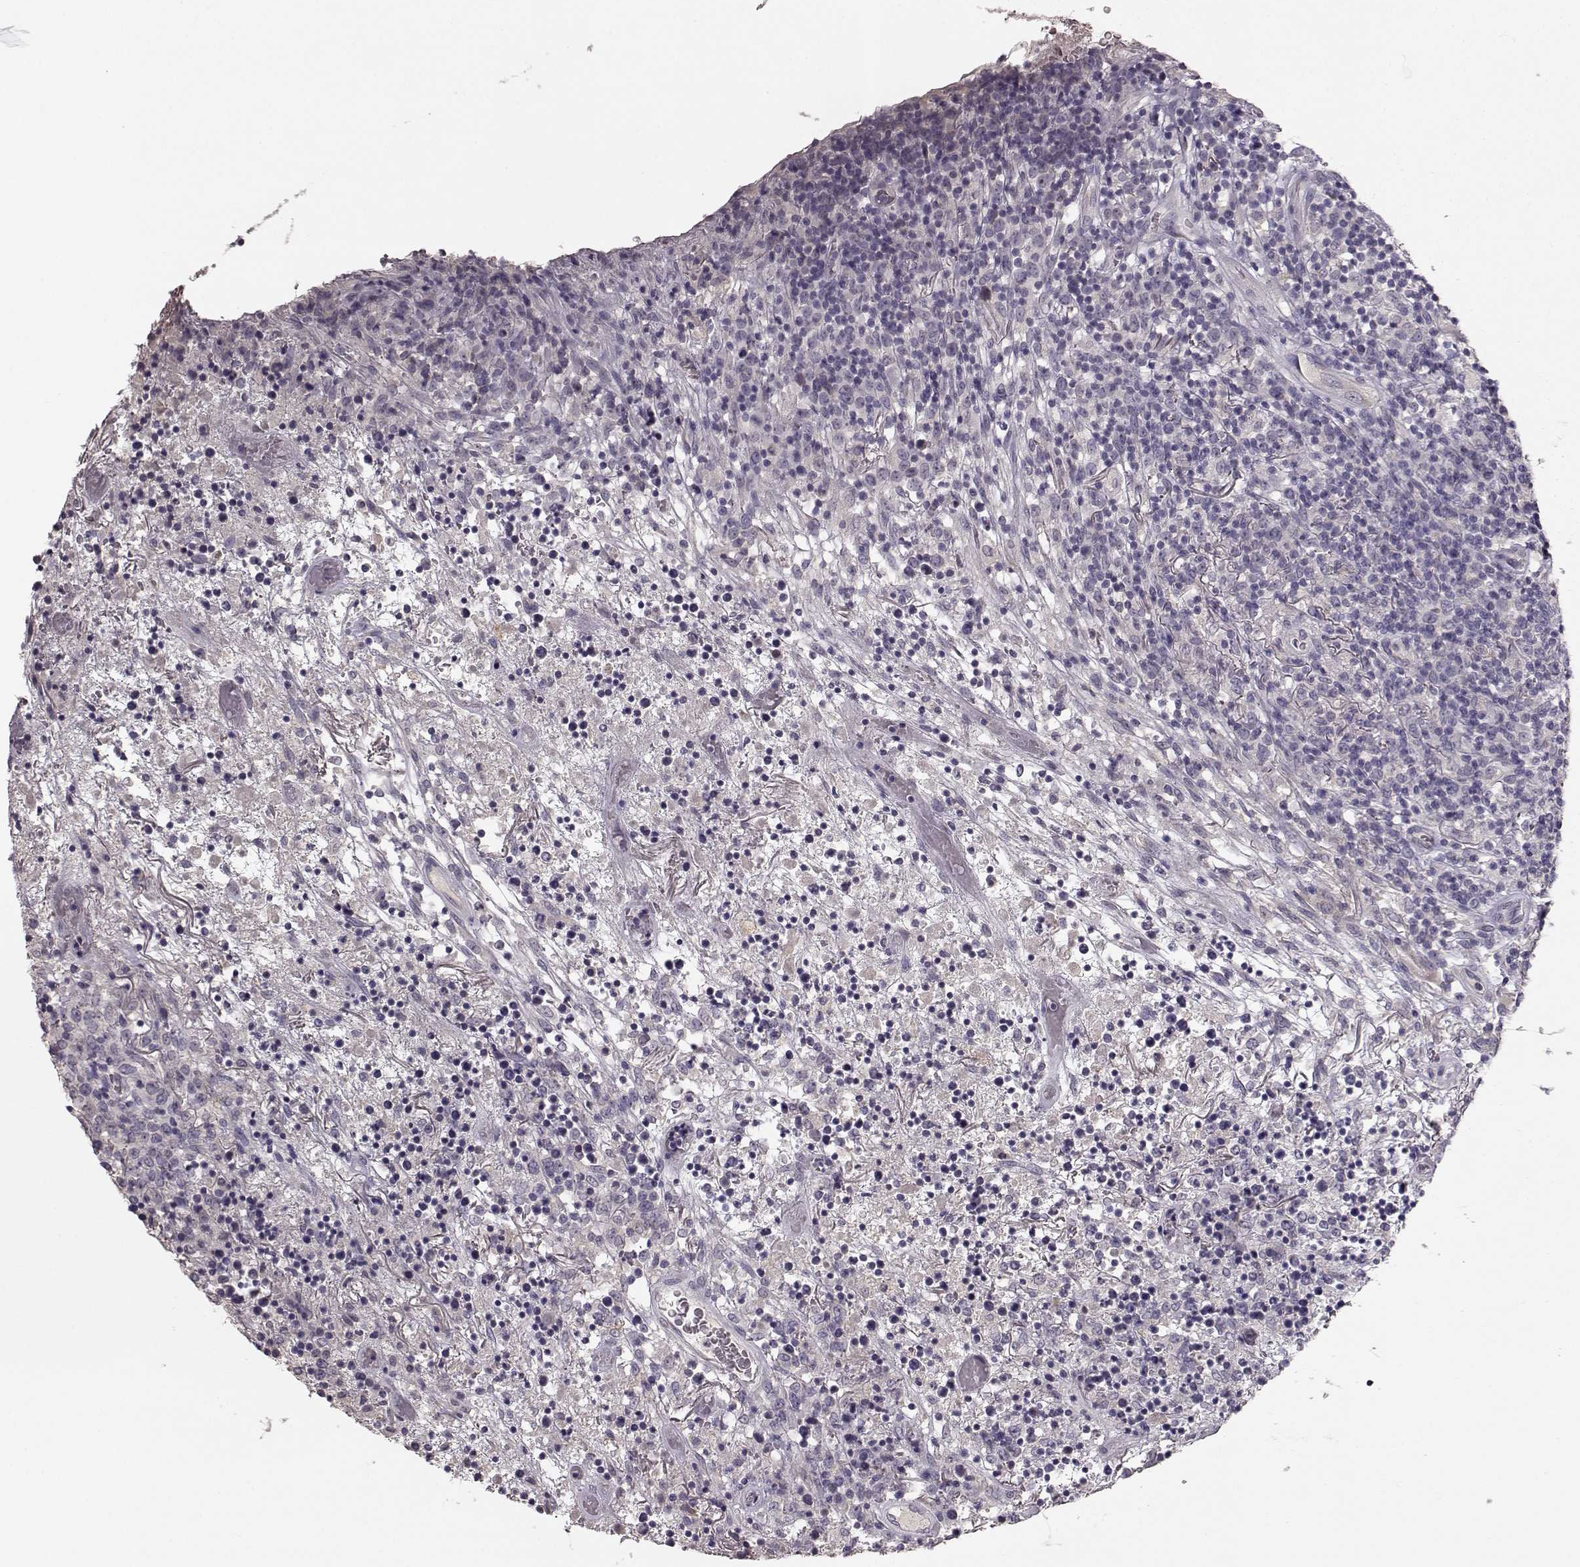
{"staining": {"intensity": "negative", "quantity": "none", "location": "none"}, "tissue": "lymphoma", "cell_type": "Tumor cells", "image_type": "cancer", "snomed": [{"axis": "morphology", "description": "Malignant lymphoma, non-Hodgkin's type, High grade"}, {"axis": "topography", "description": "Lung"}], "caption": "High power microscopy histopathology image of an immunohistochemistry histopathology image of lymphoma, revealing no significant positivity in tumor cells.", "gene": "GHR", "patient": {"sex": "male", "age": 79}}